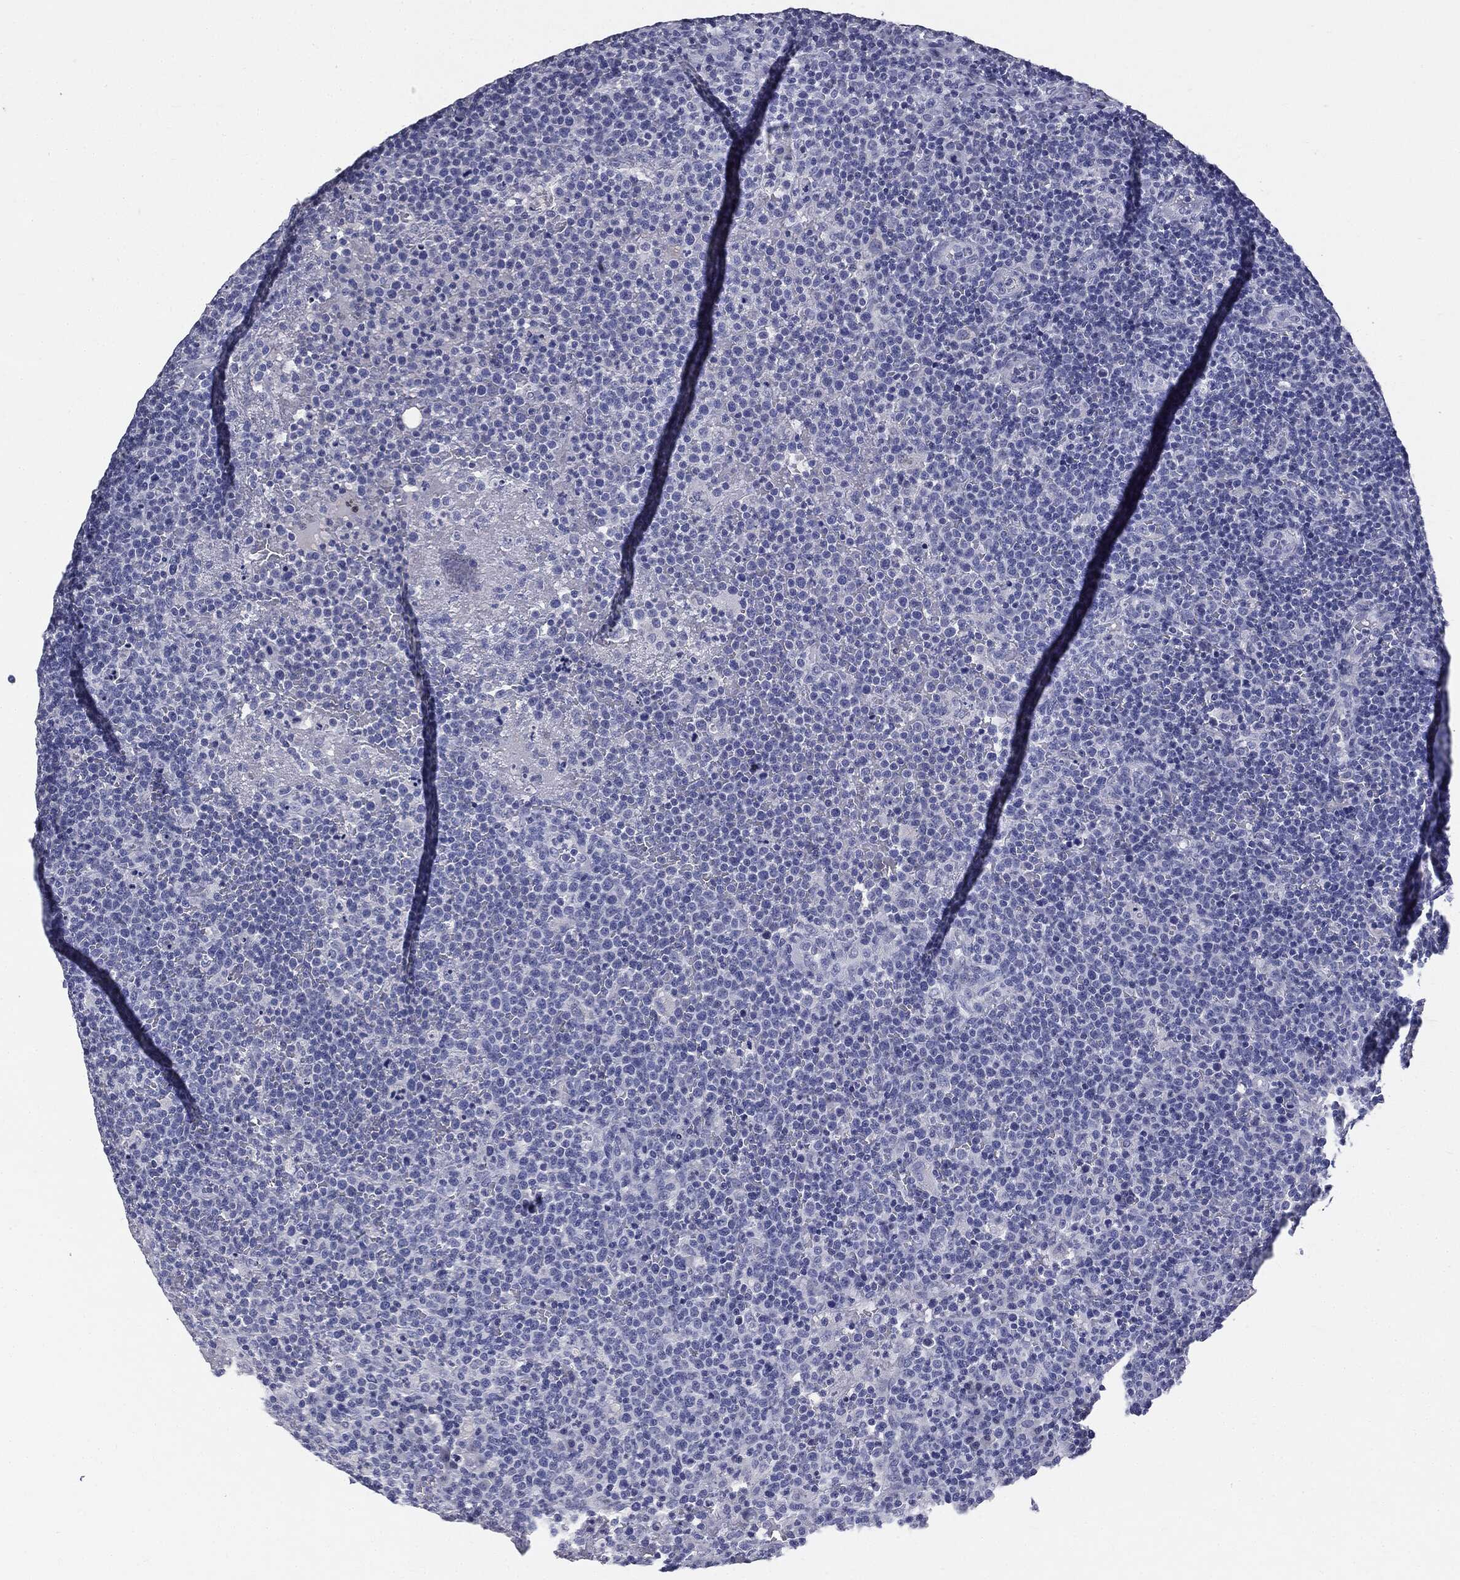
{"staining": {"intensity": "negative", "quantity": "none", "location": "none"}, "tissue": "lymphoma", "cell_type": "Tumor cells", "image_type": "cancer", "snomed": [{"axis": "morphology", "description": "Malignant lymphoma, non-Hodgkin's type, High grade"}, {"axis": "topography", "description": "Lymph node"}], "caption": "Immunohistochemical staining of human high-grade malignant lymphoma, non-Hodgkin's type exhibits no significant staining in tumor cells.", "gene": "AFP", "patient": {"sex": "male", "age": 61}}